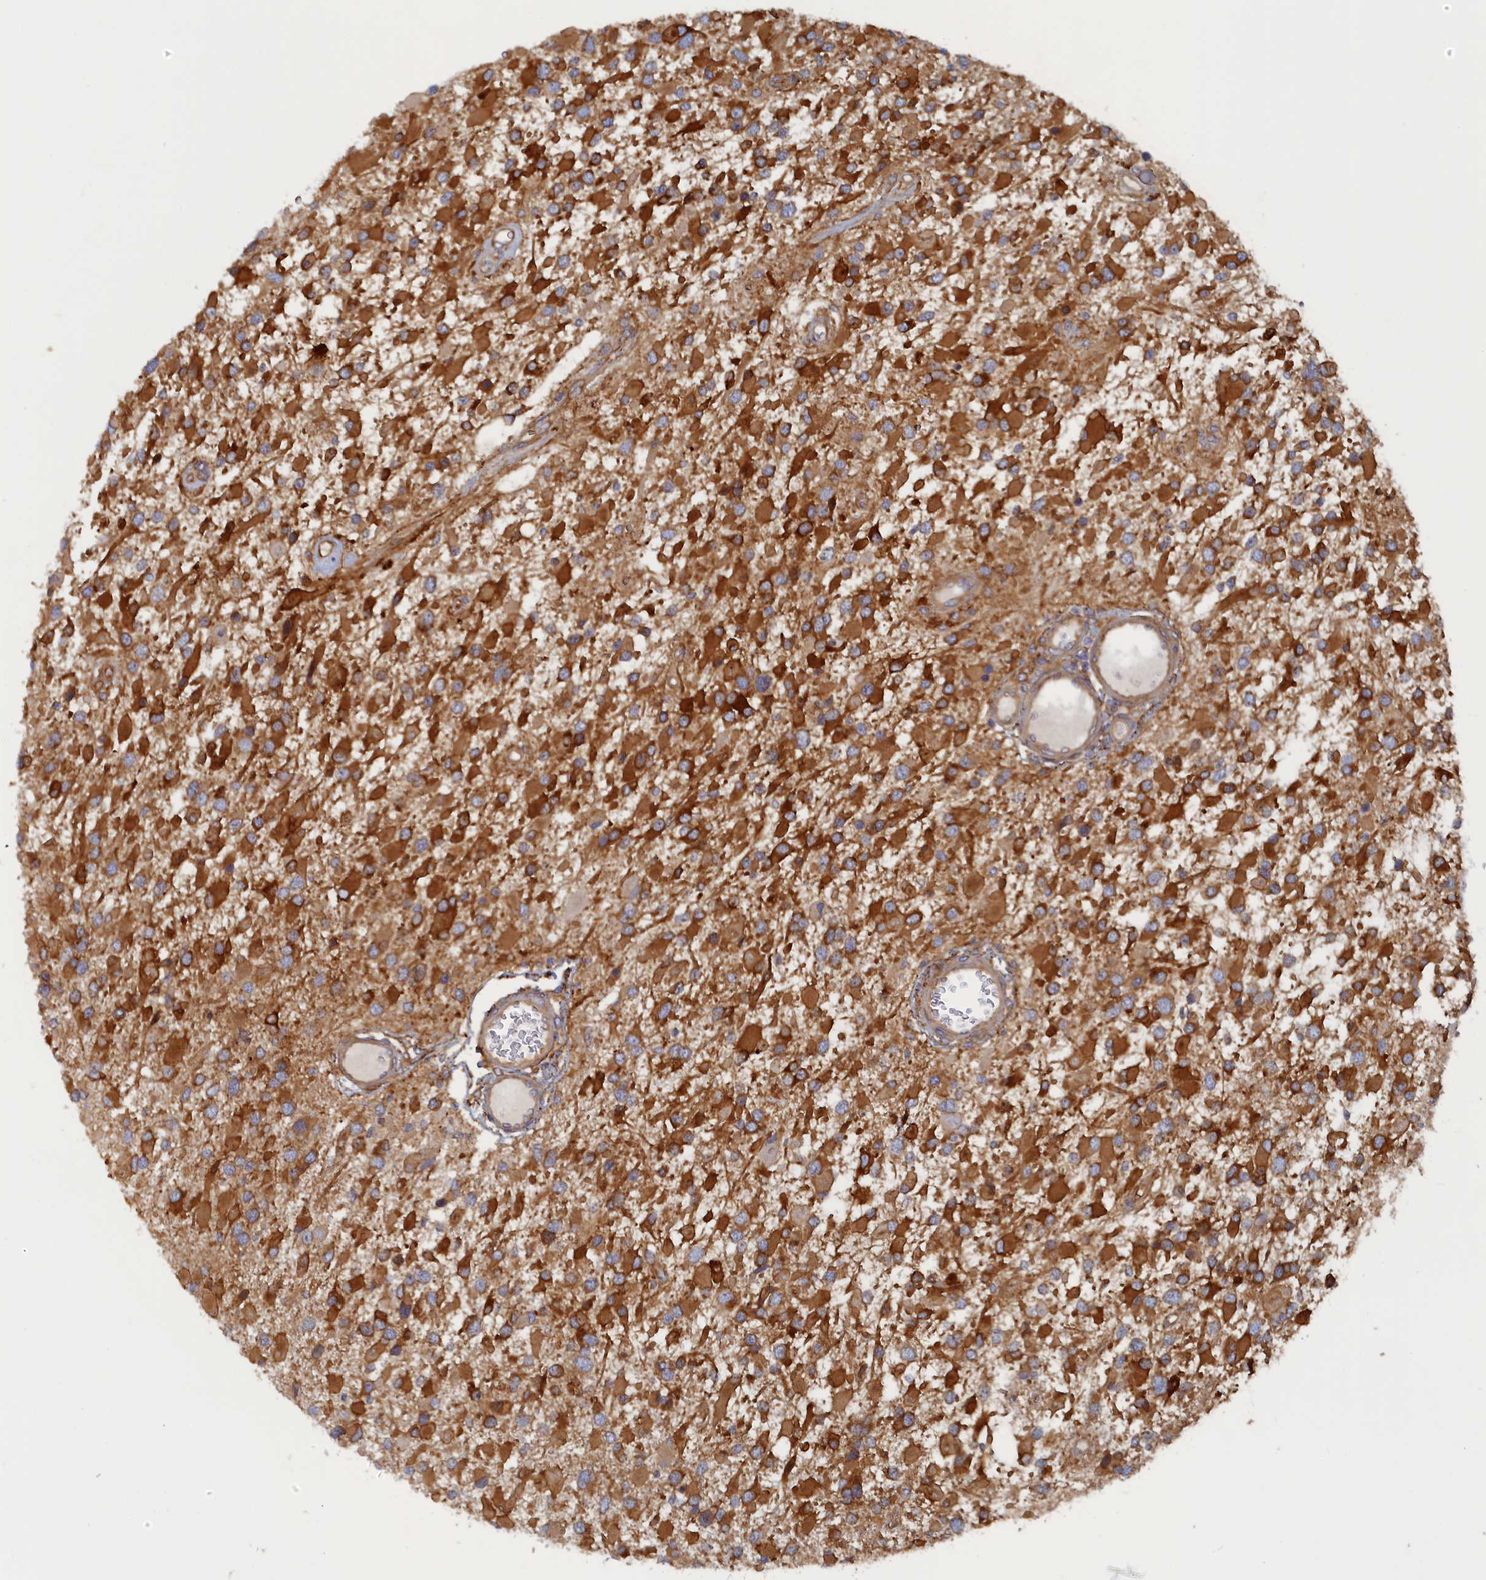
{"staining": {"intensity": "strong", "quantity": ">75%", "location": "cytoplasmic/membranous"}, "tissue": "glioma", "cell_type": "Tumor cells", "image_type": "cancer", "snomed": [{"axis": "morphology", "description": "Glioma, malignant, High grade"}, {"axis": "topography", "description": "Brain"}], "caption": "Approximately >75% of tumor cells in high-grade glioma (malignant) display strong cytoplasmic/membranous protein expression as visualized by brown immunohistochemical staining.", "gene": "TMEM196", "patient": {"sex": "male", "age": 53}}